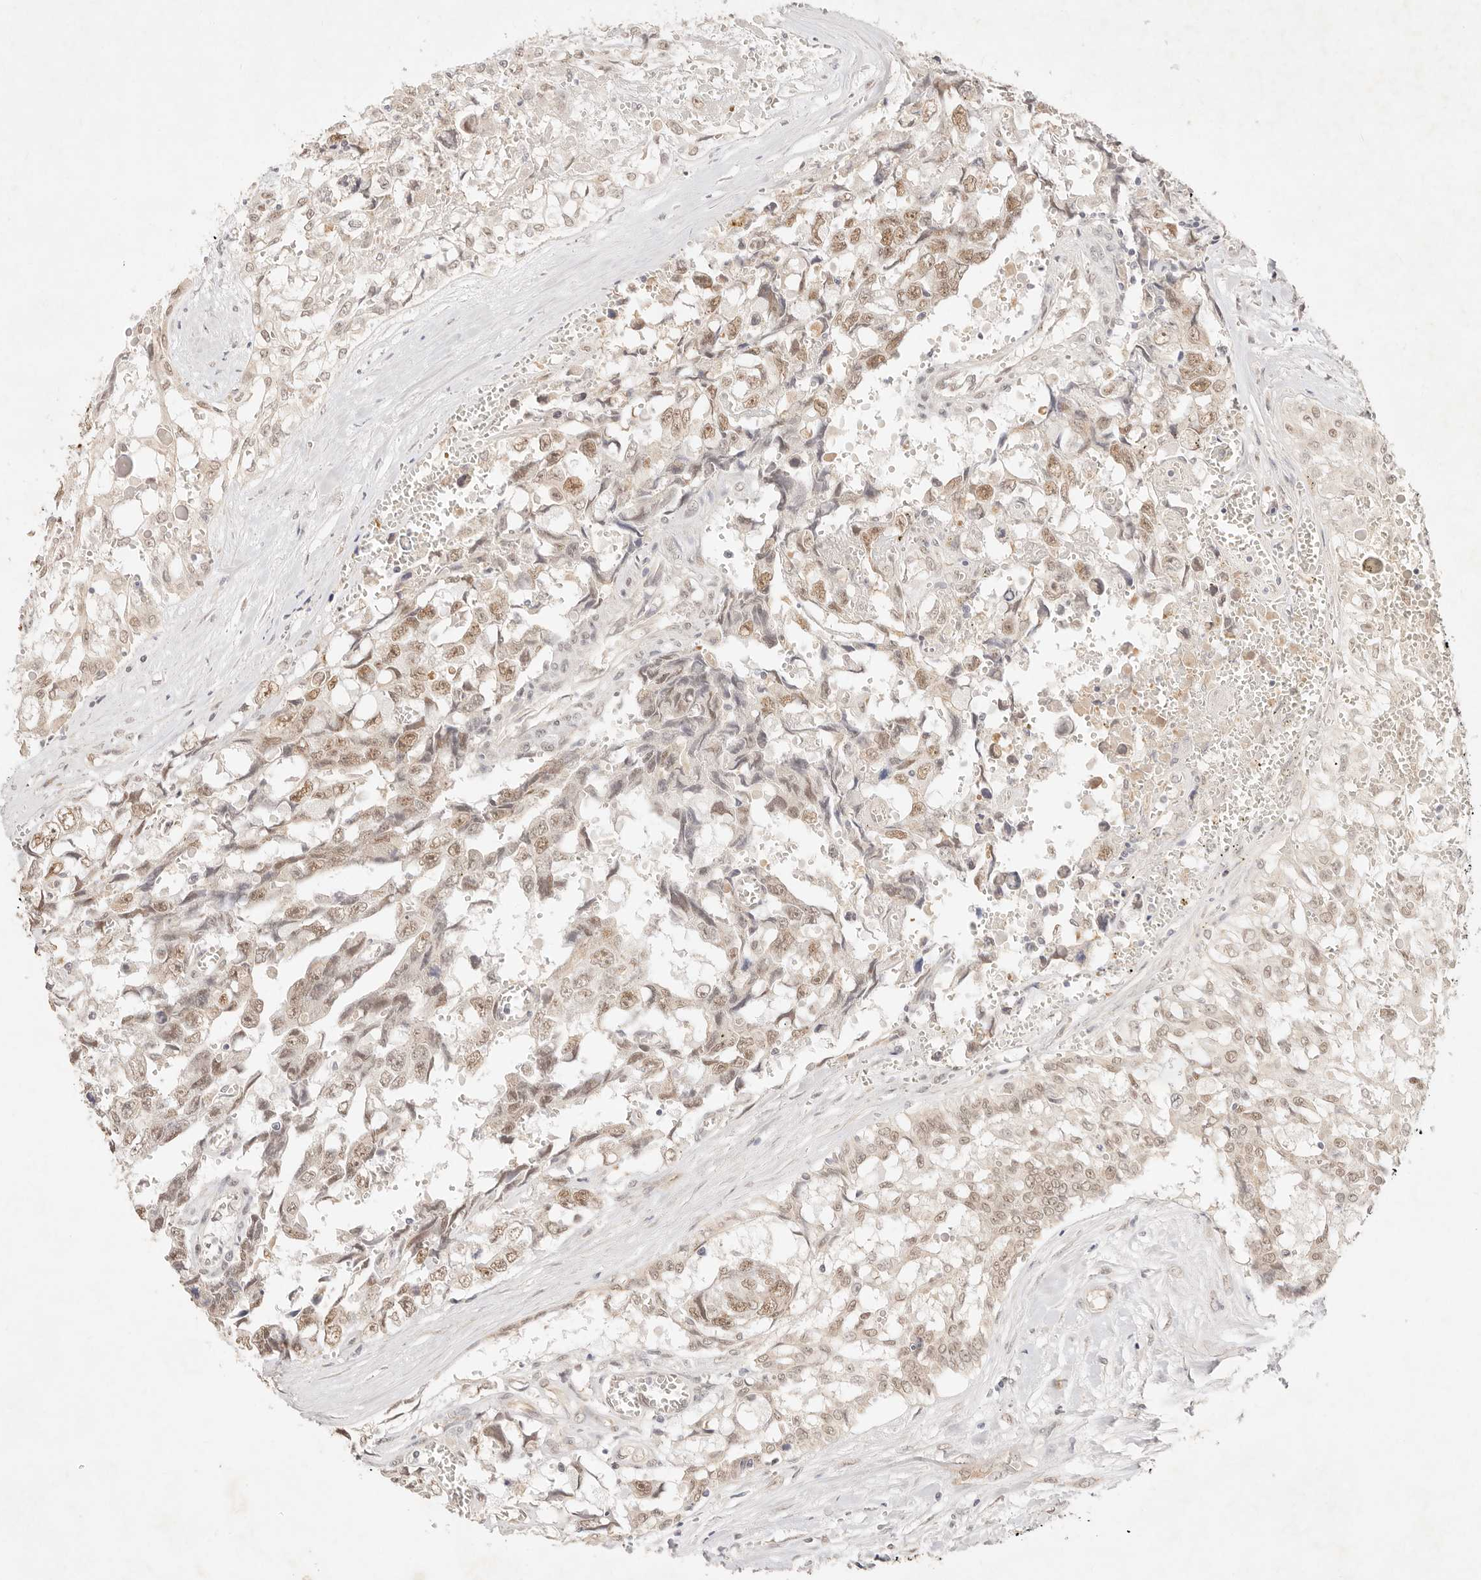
{"staining": {"intensity": "moderate", "quantity": "25%-75%", "location": "nuclear"}, "tissue": "testis cancer", "cell_type": "Tumor cells", "image_type": "cancer", "snomed": [{"axis": "morphology", "description": "Carcinoma, Embryonal, NOS"}, {"axis": "topography", "description": "Testis"}], "caption": "Protein staining demonstrates moderate nuclear staining in about 25%-75% of tumor cells in testis cancer. (Brightfield microscopy of DAB IHC at high magnification).", "gene": "GPR156", "patient": {"sex": "male", "age": 31}}